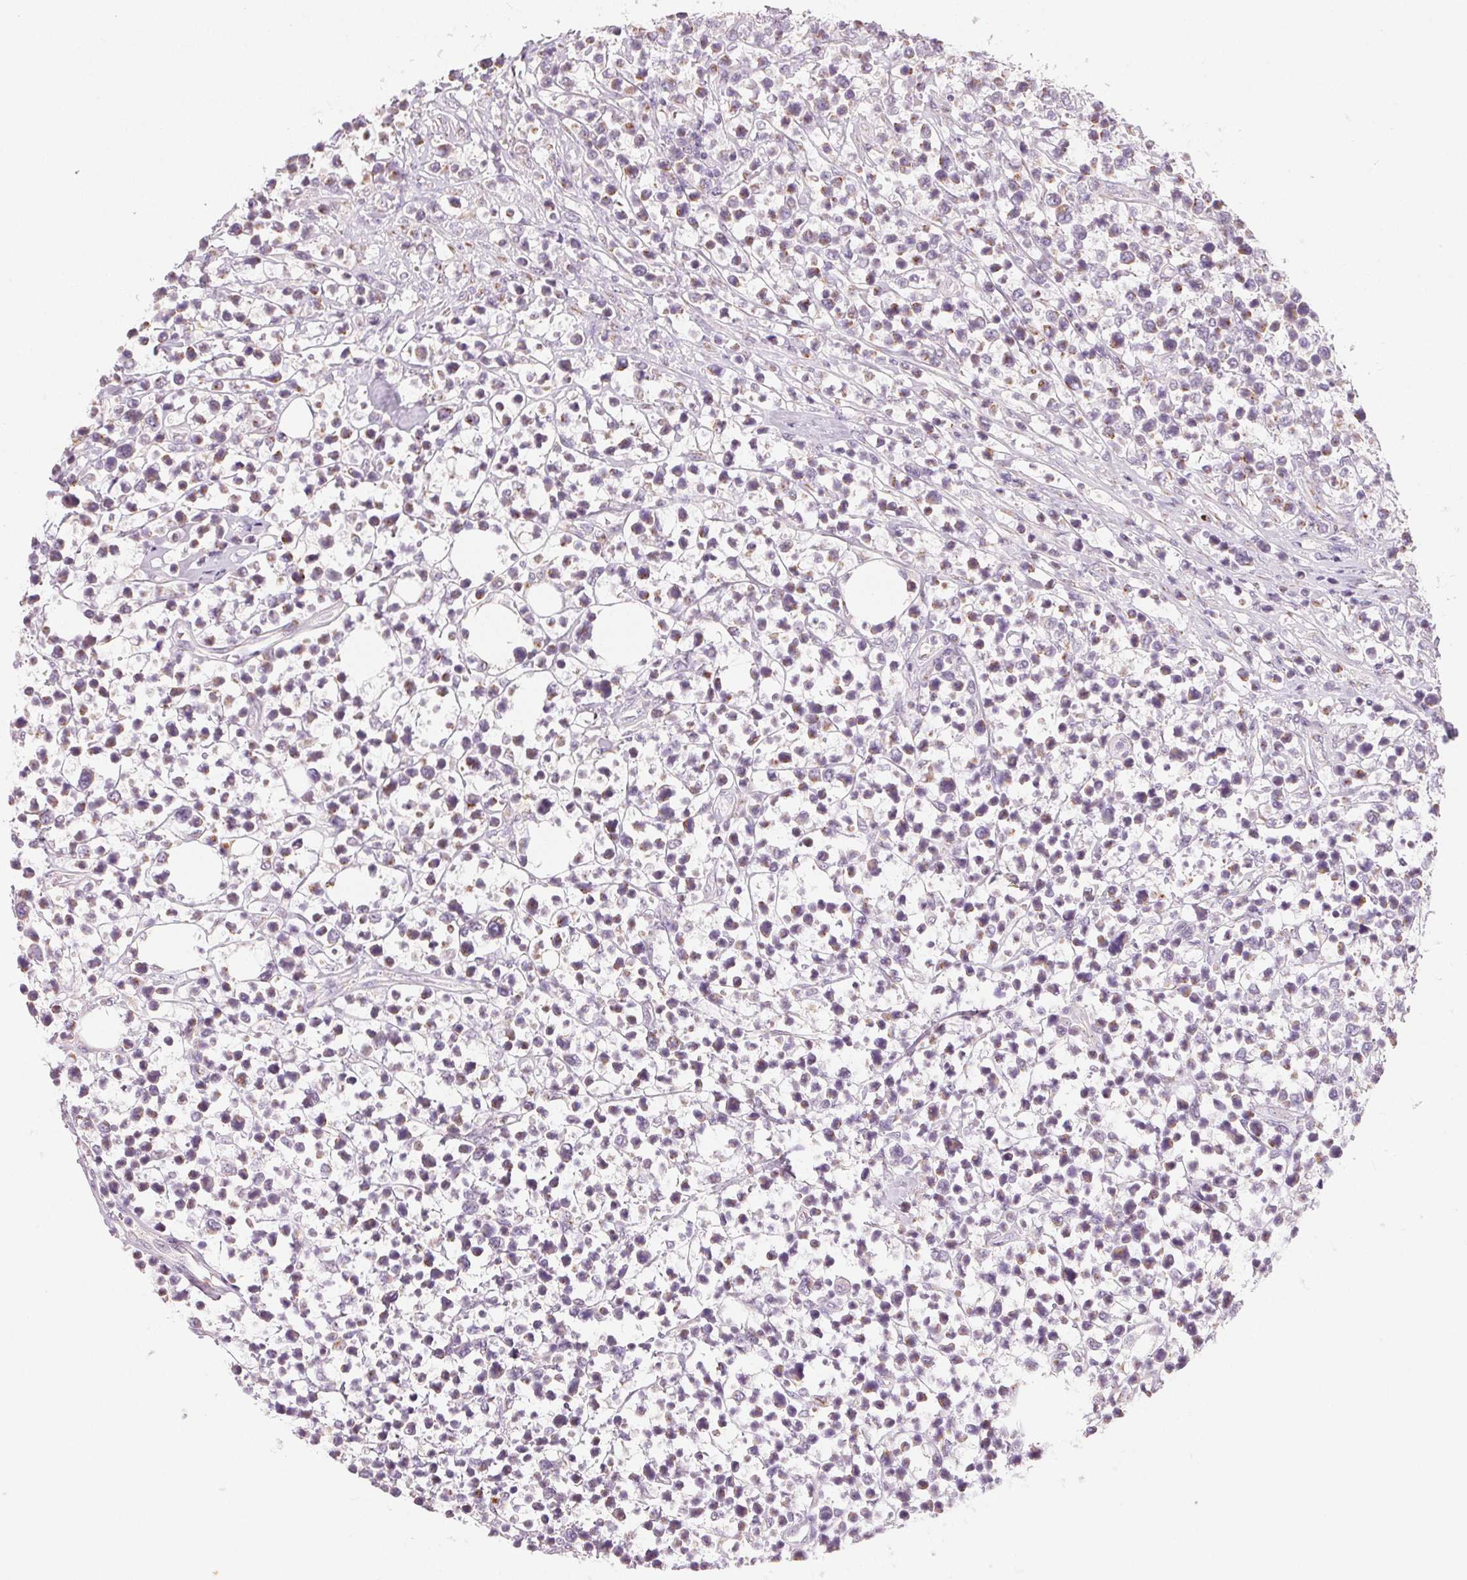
{"staining": {"intensity": "negative", "quantity": "none", "location": "none"}, "tissue": "lymphoma", "cell_type": "Tumor cells", "image_type": "cancer", "snomed": [{"axis": "morphology", "description": "Malignant lymphoma, non-Hodgkin's type, High grade"}, {"axis": "topography", "description": "Soft tissue"}], "caption": "The histopathology image reveals no significant expression in tumor cells of lymphoma.", "gene": "DRAM2", "patient": {"sex": "female", "age": 56}}